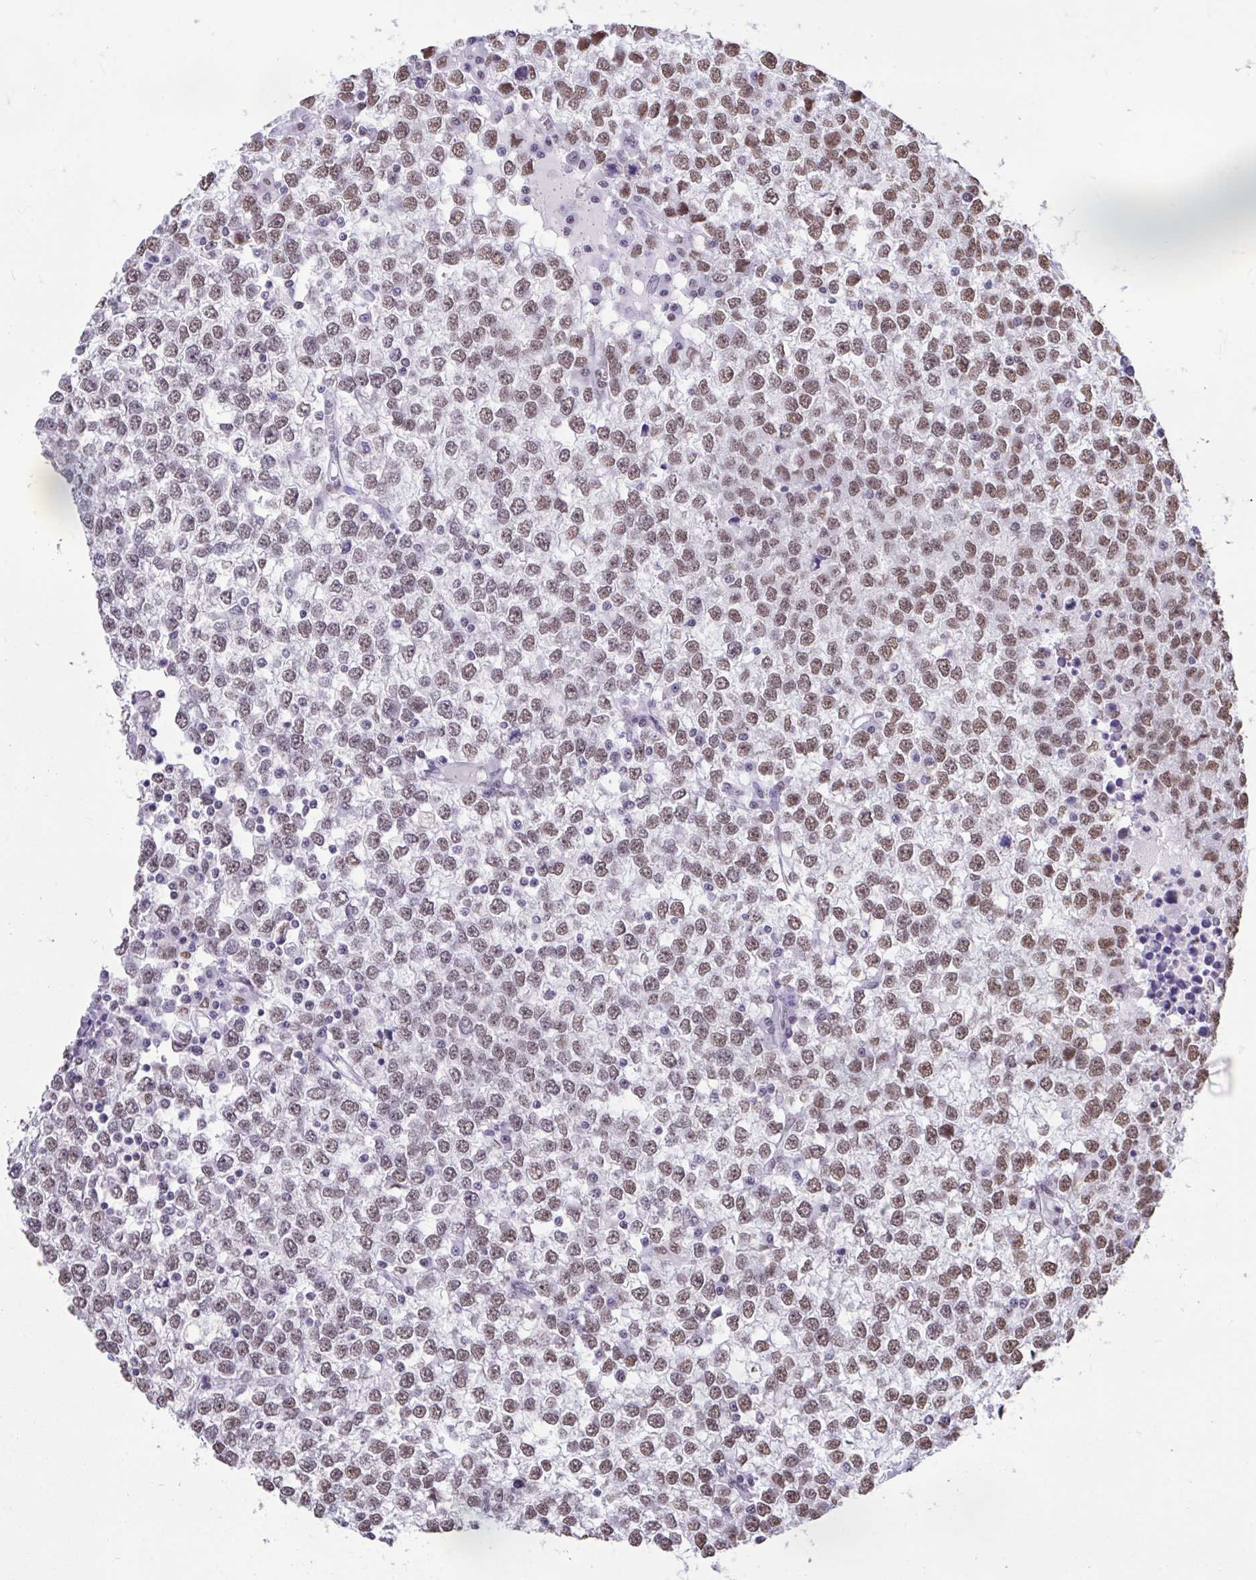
{"staining": {"intensity": "moderate", "quantity": ">75%", "location": "nuclear"}, "tissue": "testis cancer", "cell_type": "Tumor cells", "image_type": "cancer", "snomed": [{"axis": "morphology", "description": "Seminoma, NOS"}, {"axis": "topography", "description": "Testis"}], "caption": "Immunohistochemistry (DAB) staining of seminoma (testis) reveals moderate nuclear protein staining in approximately >75% of tumor cells. (brown staining indicates protein expression, while blue staining denotes nuclei).", "gene": "HNRNPDL", "patient": {"sex": "male", "age": 65}}